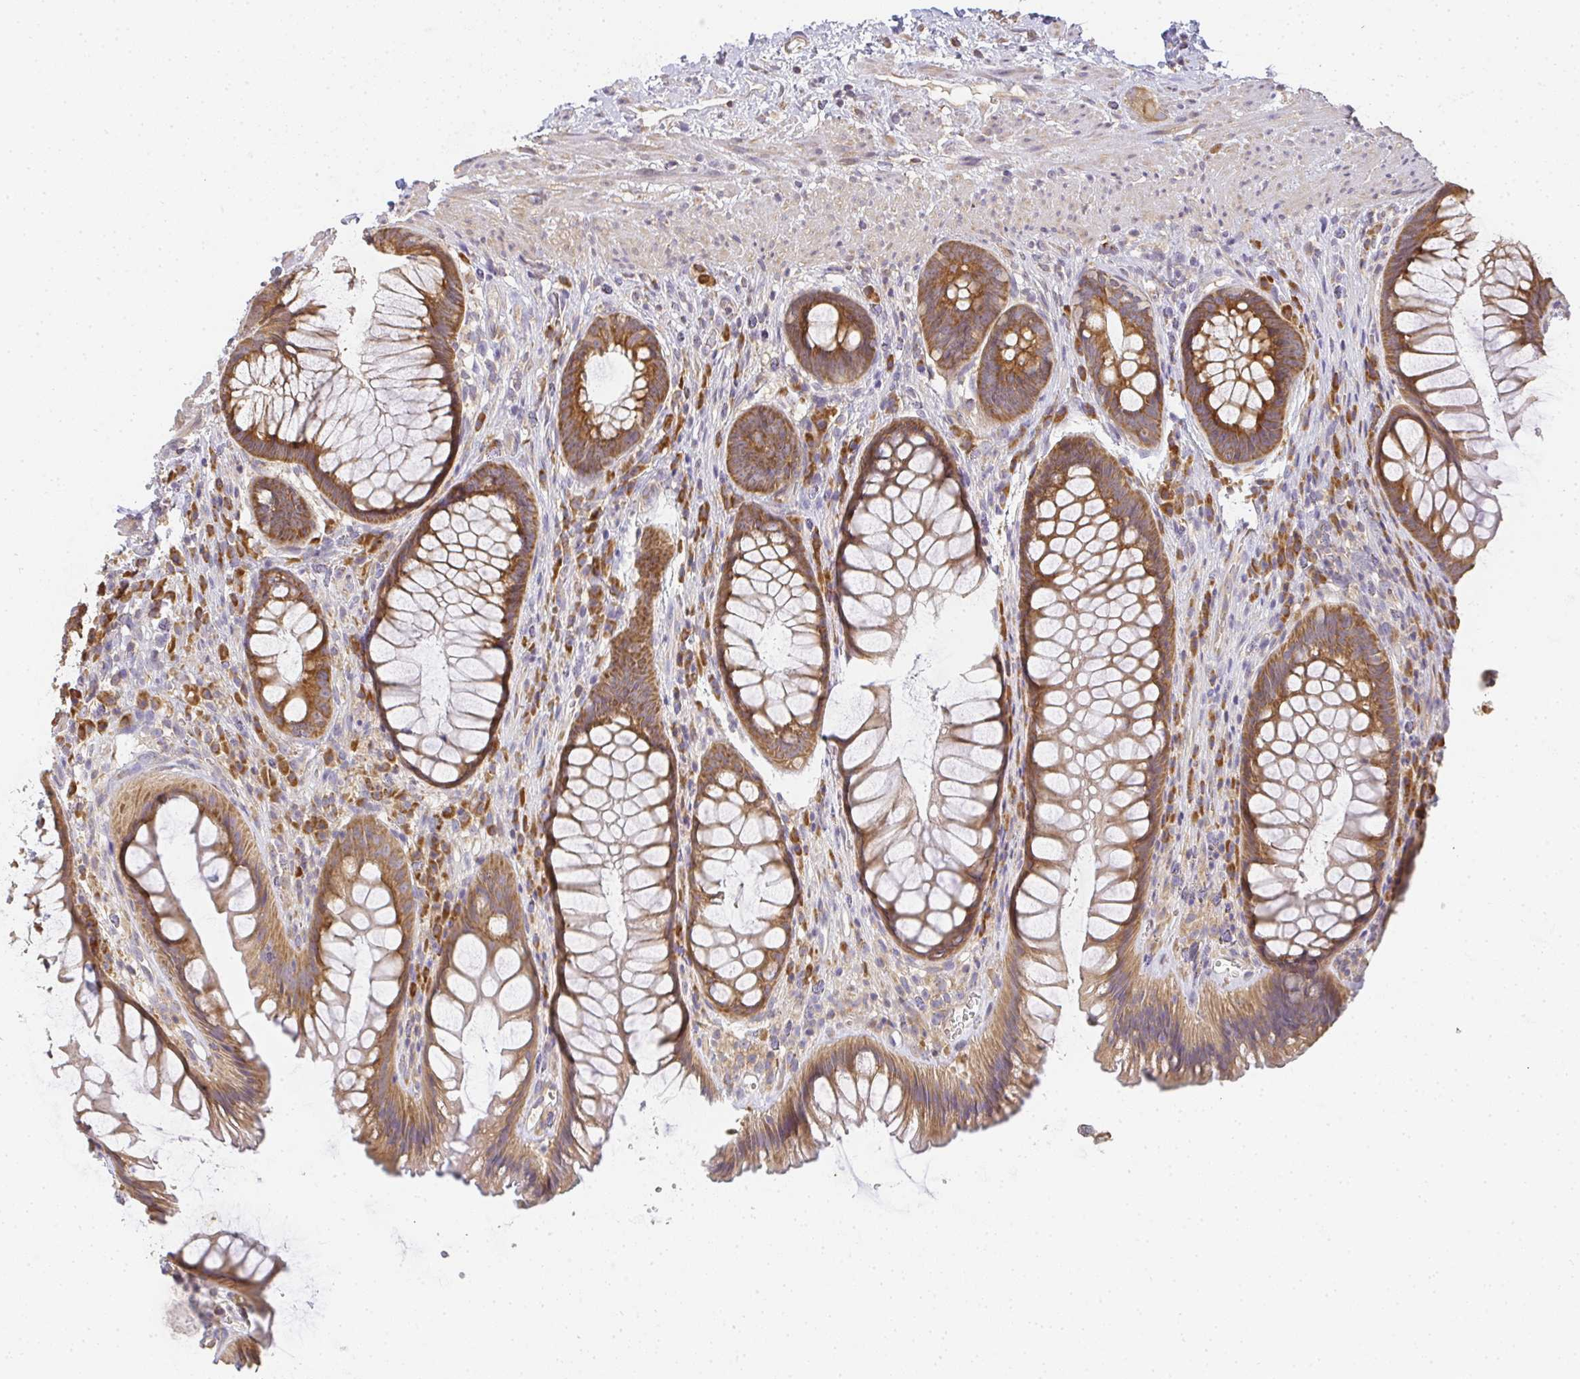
{"staining": {"intensity": "moderate", "quantity": ">75%", "location": "cytoplasmic/membranous"}, "tissue": "rectum", "cell_type": "Glandular cells", "image_type": "normal", "snomed": [{"axis": "morphology", "description": "Normal tissue, NOS"}, {"axis": "topography", "description": "Rectum"}], "caption": "The photomicrograph demonstrates immunohistochemical staining of normal rectum. There is moderate cytoplasmic/membranous expression is present in about >75% of glandular cells. (DAB (3,3'-diaminobenzidine) IHC with brightfield microscopy, high magnification).", "gene": "SLC35B3", "patient": {"sex": "male", "age": 53}}